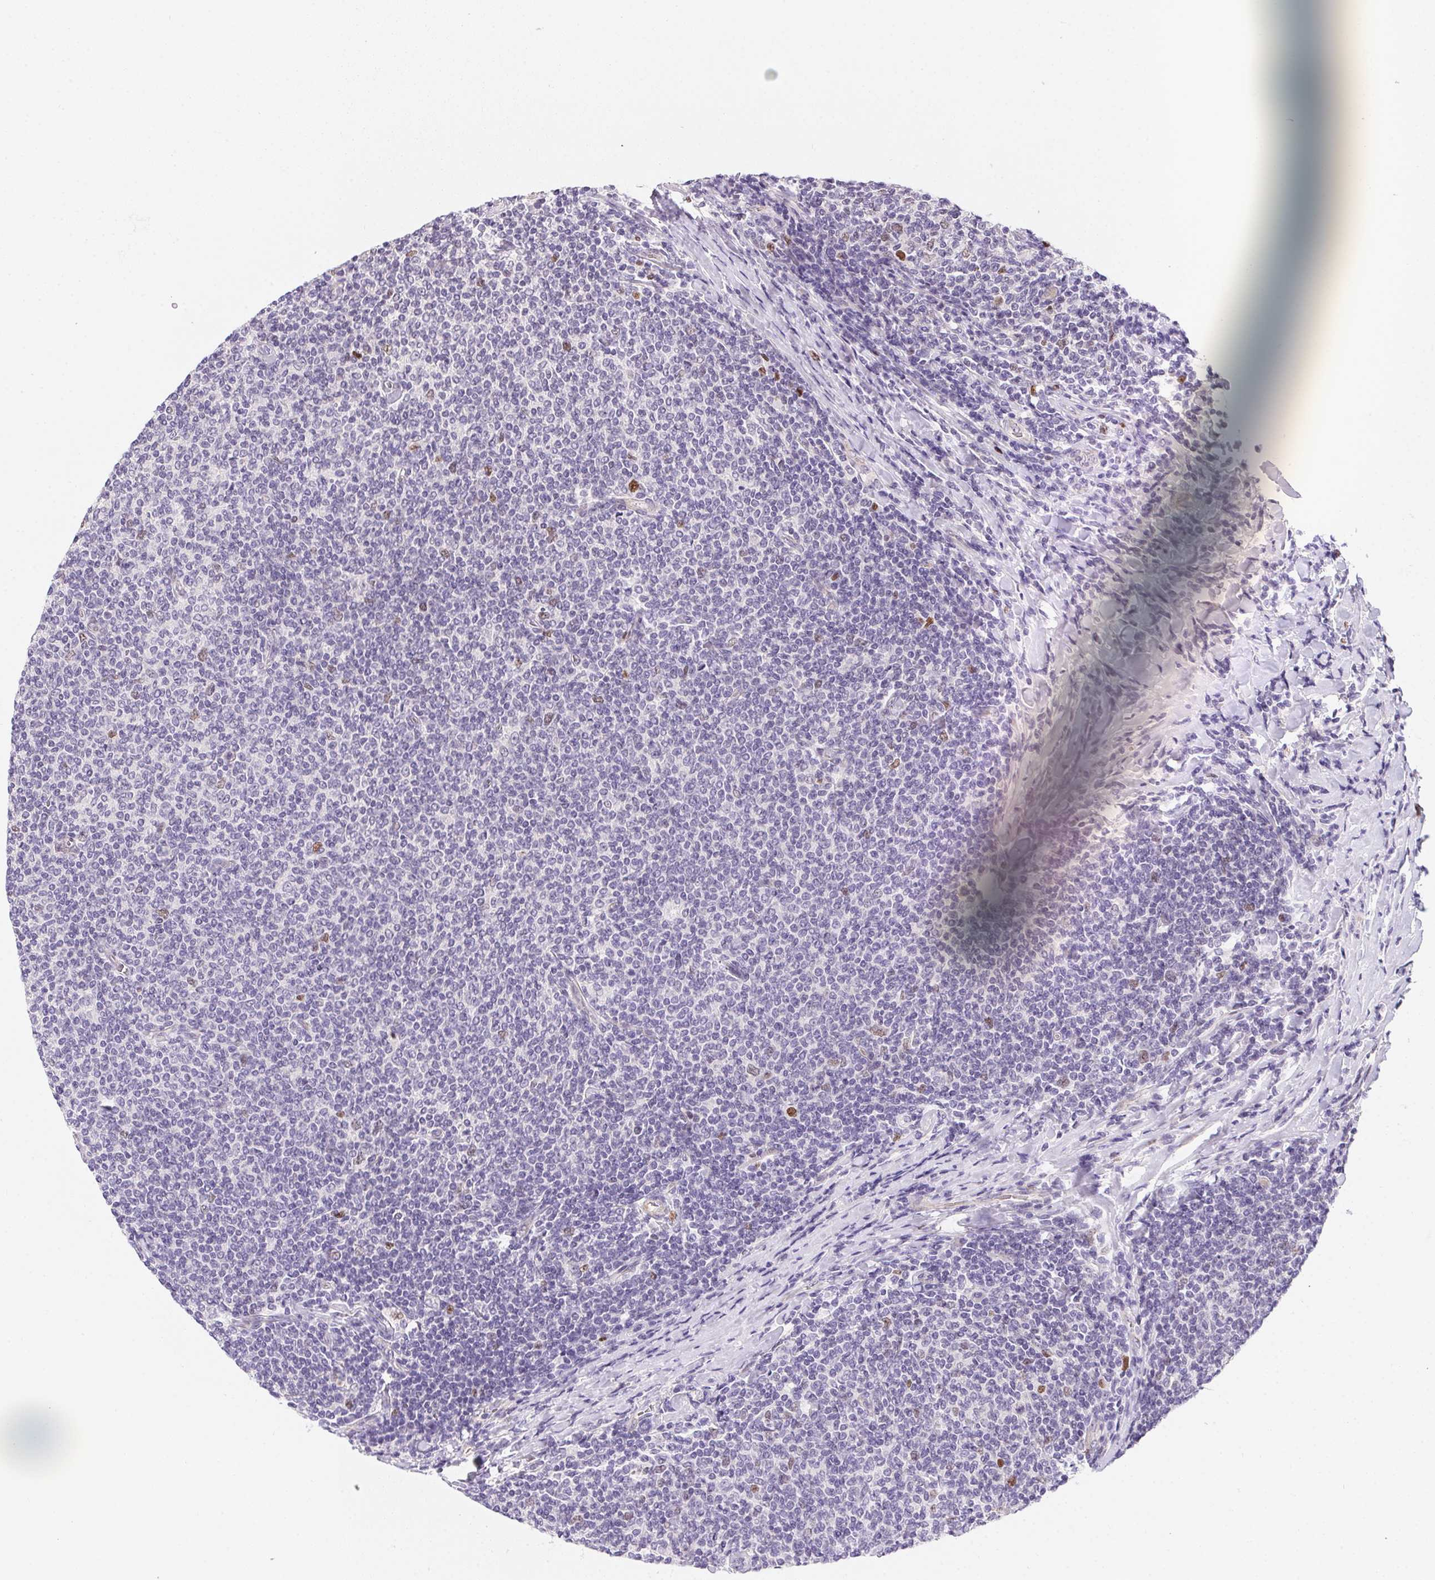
{"staining": {"intensity": "negative", "quantity": "none", "location": "none"}, "tissue": "lymphoma", "cell_type": "Tumor cells", "image_type": "cancer", "snomed": [{"axis": "morphology", "description": "Malignant lymphoma, non-Hodgkin's type, Low grade"}, {"axis": "topography", "description": "Lymph node"}], "caption": "Immunohistochemical staining of lymphoma demonstrates no significant staining in tumor cells.", "gene": "HELLS", "patient": {"sex": "male", "age": 52}}